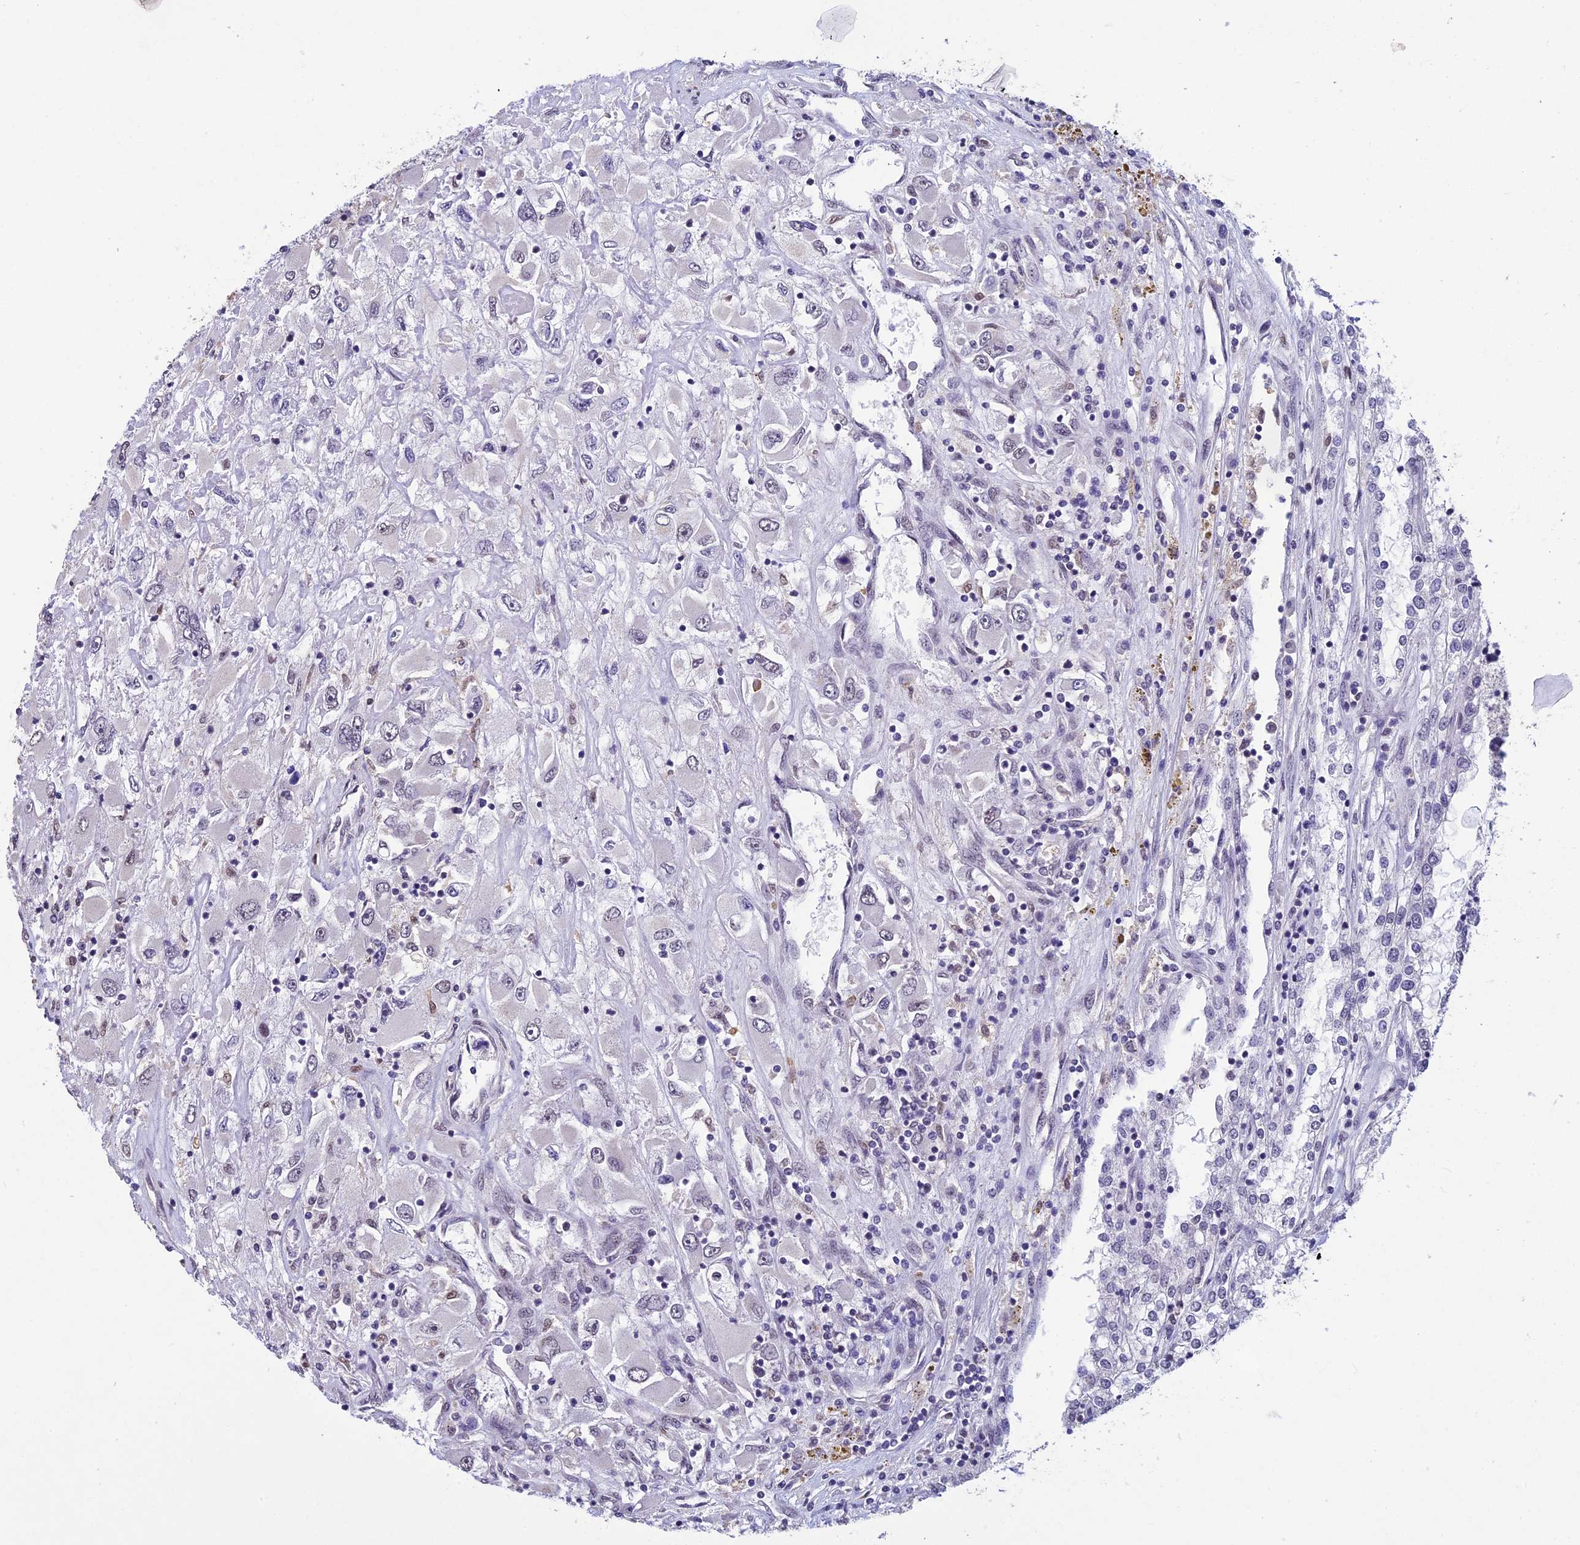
{"staining": {"intensity": "negative", "quantity": "none", "location": "none"}, "tissue": "renal cancer", "cell_type": "Tumor cells", "image_type": "cancer", "snomed": [{"axis": "morphology", "description": "Adenocarcinoma, NOS"}, {"axis": "topography", "description": "Kidney"}], "caption": "An image of human renal cancer is negative for staining in tumor cells.", "gene": "RNF40", "patient": {"sex": "female", "age": 52}}